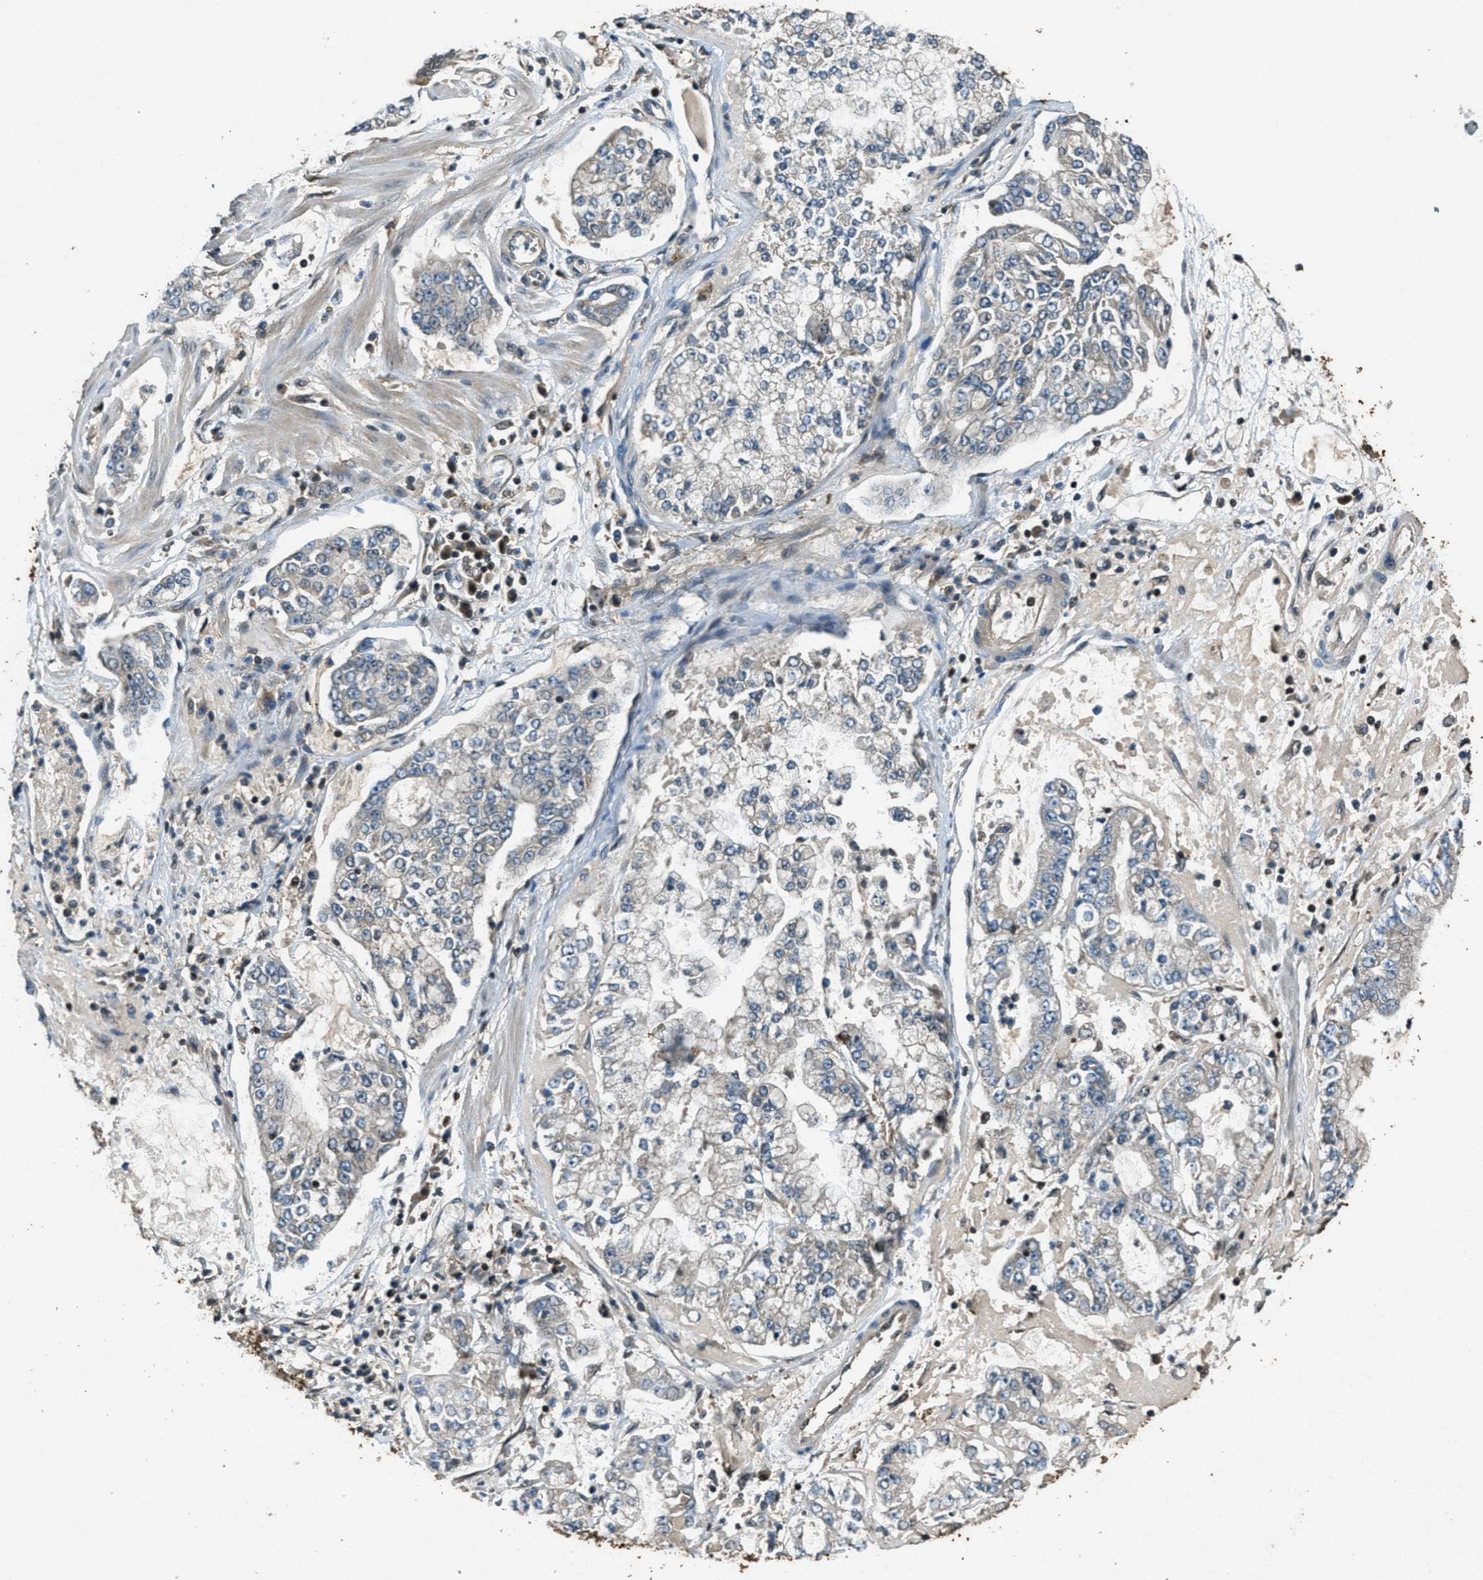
{"staining": {"intensity": "negative", "quantity": "none", "location": "none"}, "tissue": "stomach cancer", "cell_type": "Tumor cells", "image_type": "cancer", "snomed": [{"axis": "morphology", "description": "Adenocarcinoma, NOS"}, {"axis": "topography", "description": "Stomach"}], "caption": "IHC photomicrograph of neoplastic tissue: human stomach adenocarcinoma stained with DAB shows no significant protein positivity in tumor cells.", "gene": "DUSP6", "patient": {"sex": "male", "age": 76}}